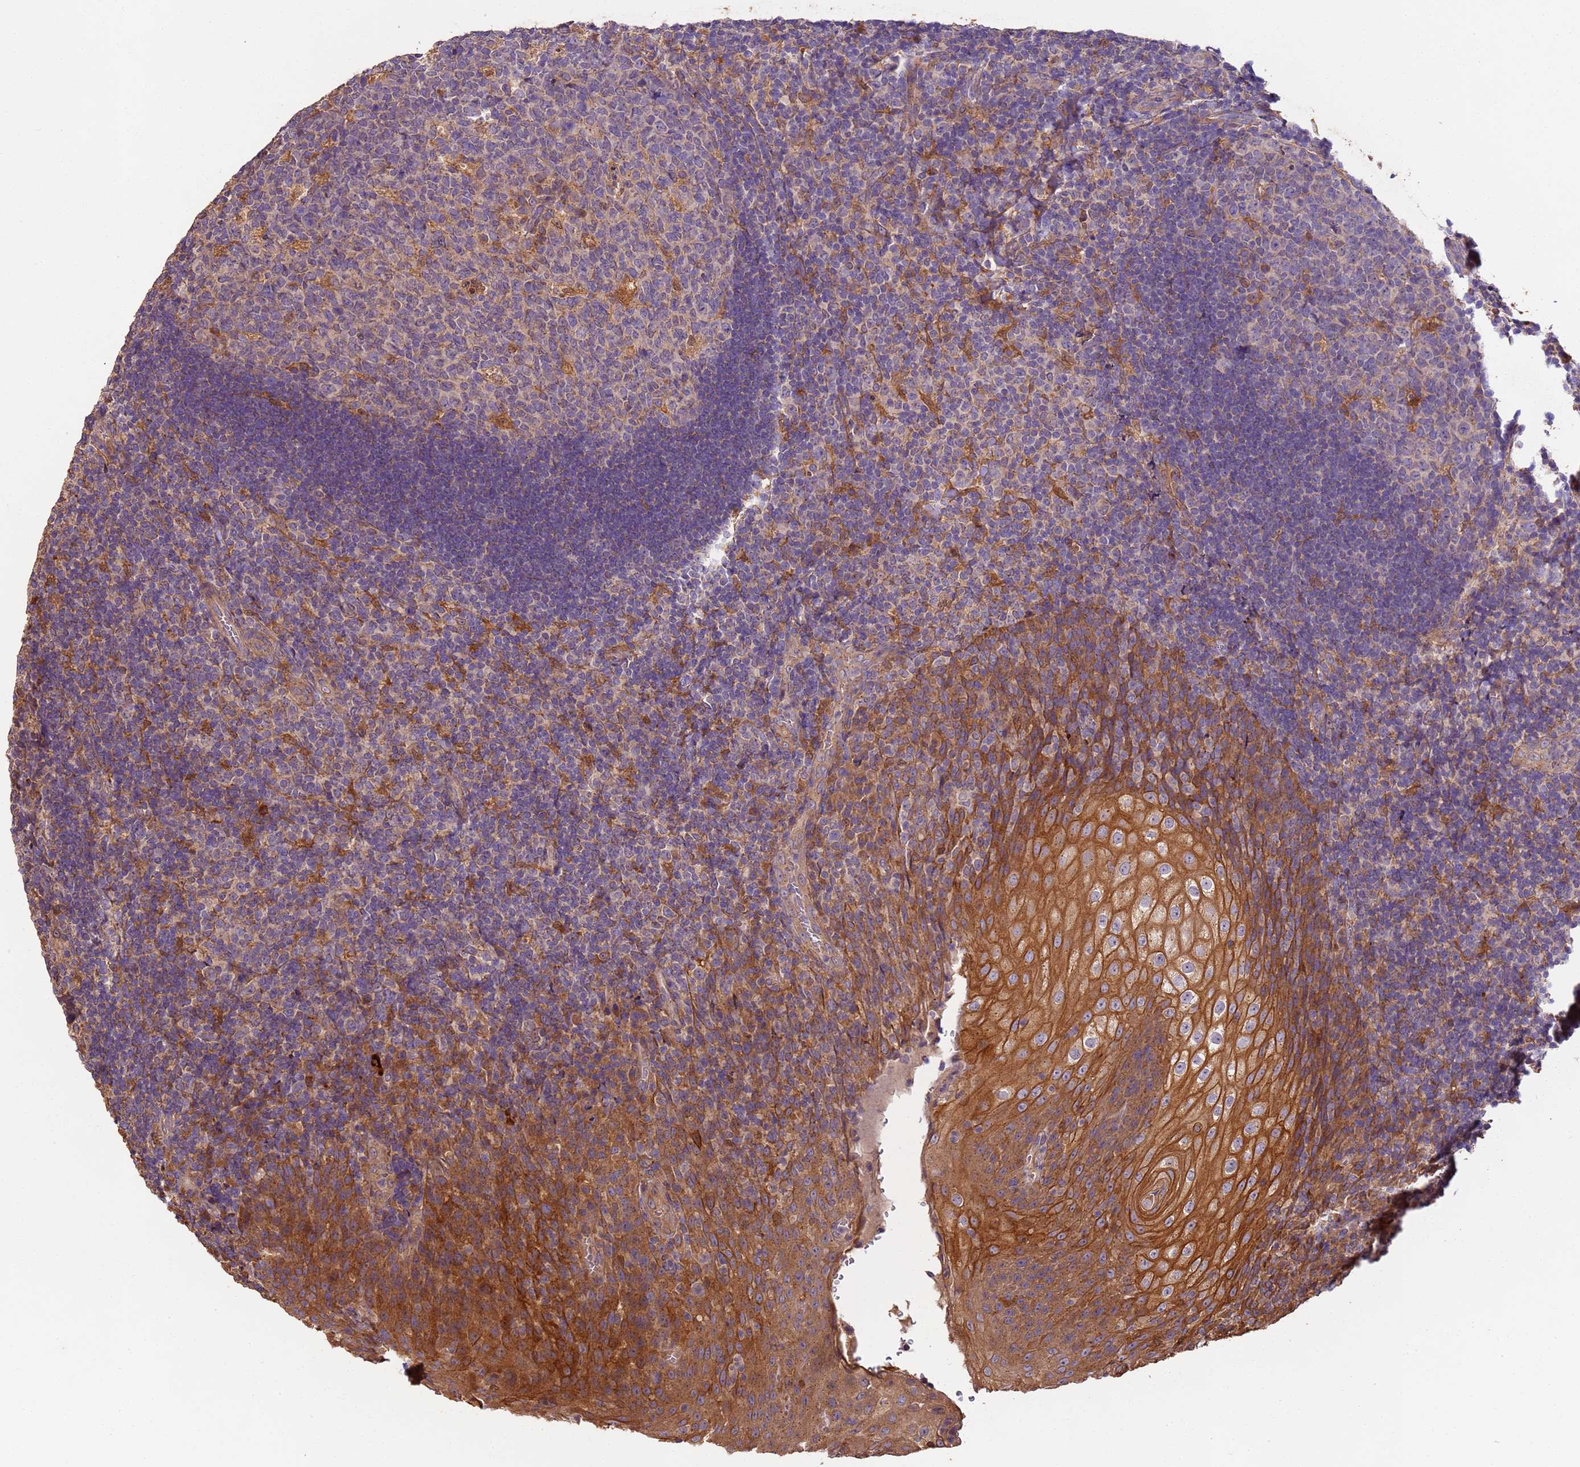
{"staining": {"intensity": "moderate", "quantity": "<25%", "location": "cytoplasmic/membranous"}, "tissue": "tonsil", "cell_type": "Germinal center cells", "image_type": "normal", "snomed": [{"axis": "morphology", "description": "Normal tissue, NOS"}, {"axis": "topography", "description": "Tonsil"}], "caption": "High-magnification brightfield microscopy of benign tonsil stained with DAB (3,3'-diaminobenzidine) (brown) and counterstained with hematoxylin (blue). germinal center cells exhibit moderate cytoplasmic/membranous positivity is identified in about<25% of cells. (IHC, brightfield microscopy, high magnification).", "gene": "TIGAR", "patient": {"sex": "male", "age": 17}}